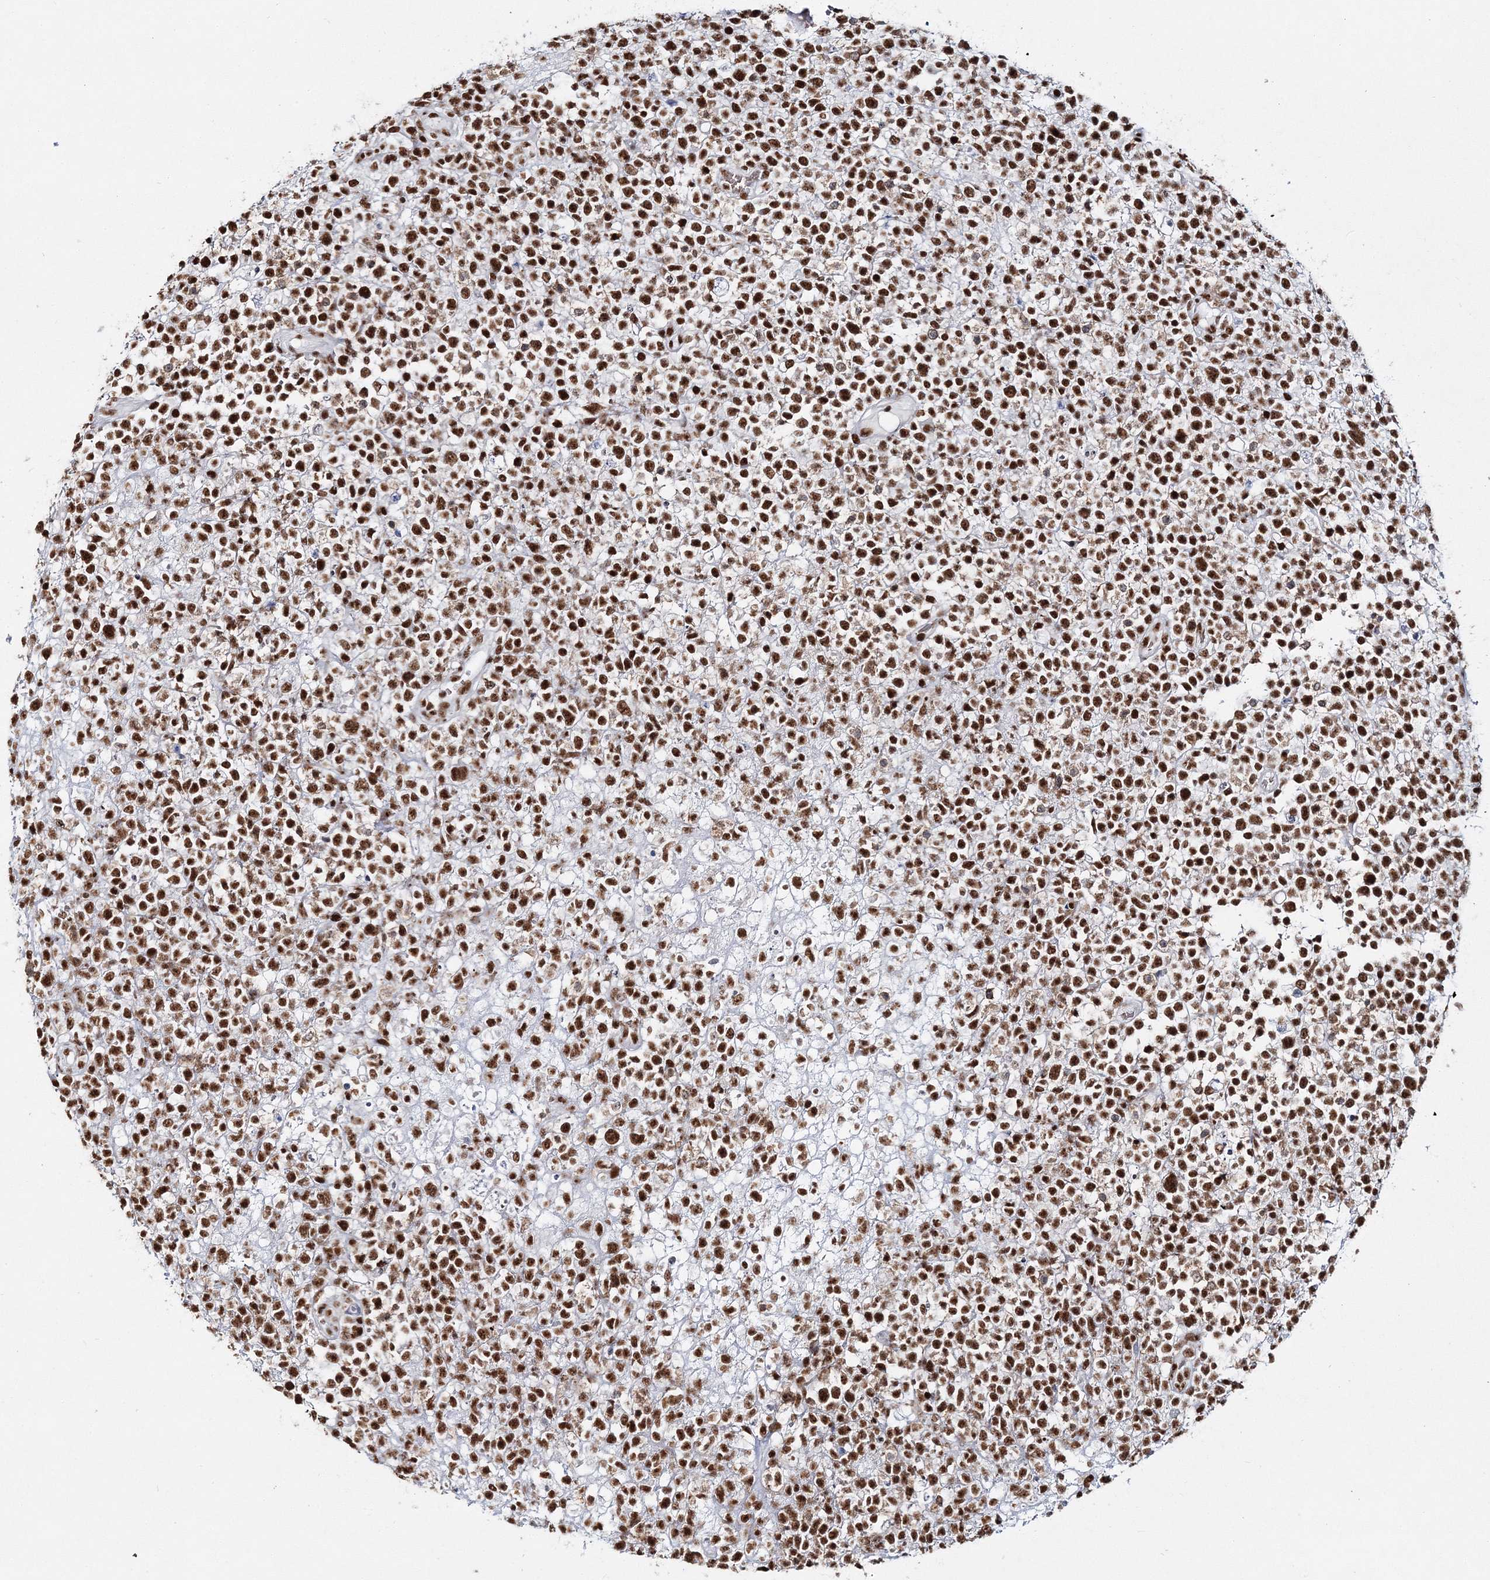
{"staining": {"intensity": "strong", "quantity": ">75%", "location": "nuclear"}, "tissue": "lymphoma", "cell_type": "Tumor cells", "image_type": "cancer", "snomed": [{"axis": "morphology", "description": "Malignant lymphoma, non-Hodgkin's type, High grade"}, {"axis": "topography", "description": "Colon"}], "caption": "An image showing strong nuclear staining in about >75% of tumor cells in lymphoma, as visualized by brown immunohistochemical staining.", "gene": "QRICH1", "patient": {"sex": "female", "age": 53}}